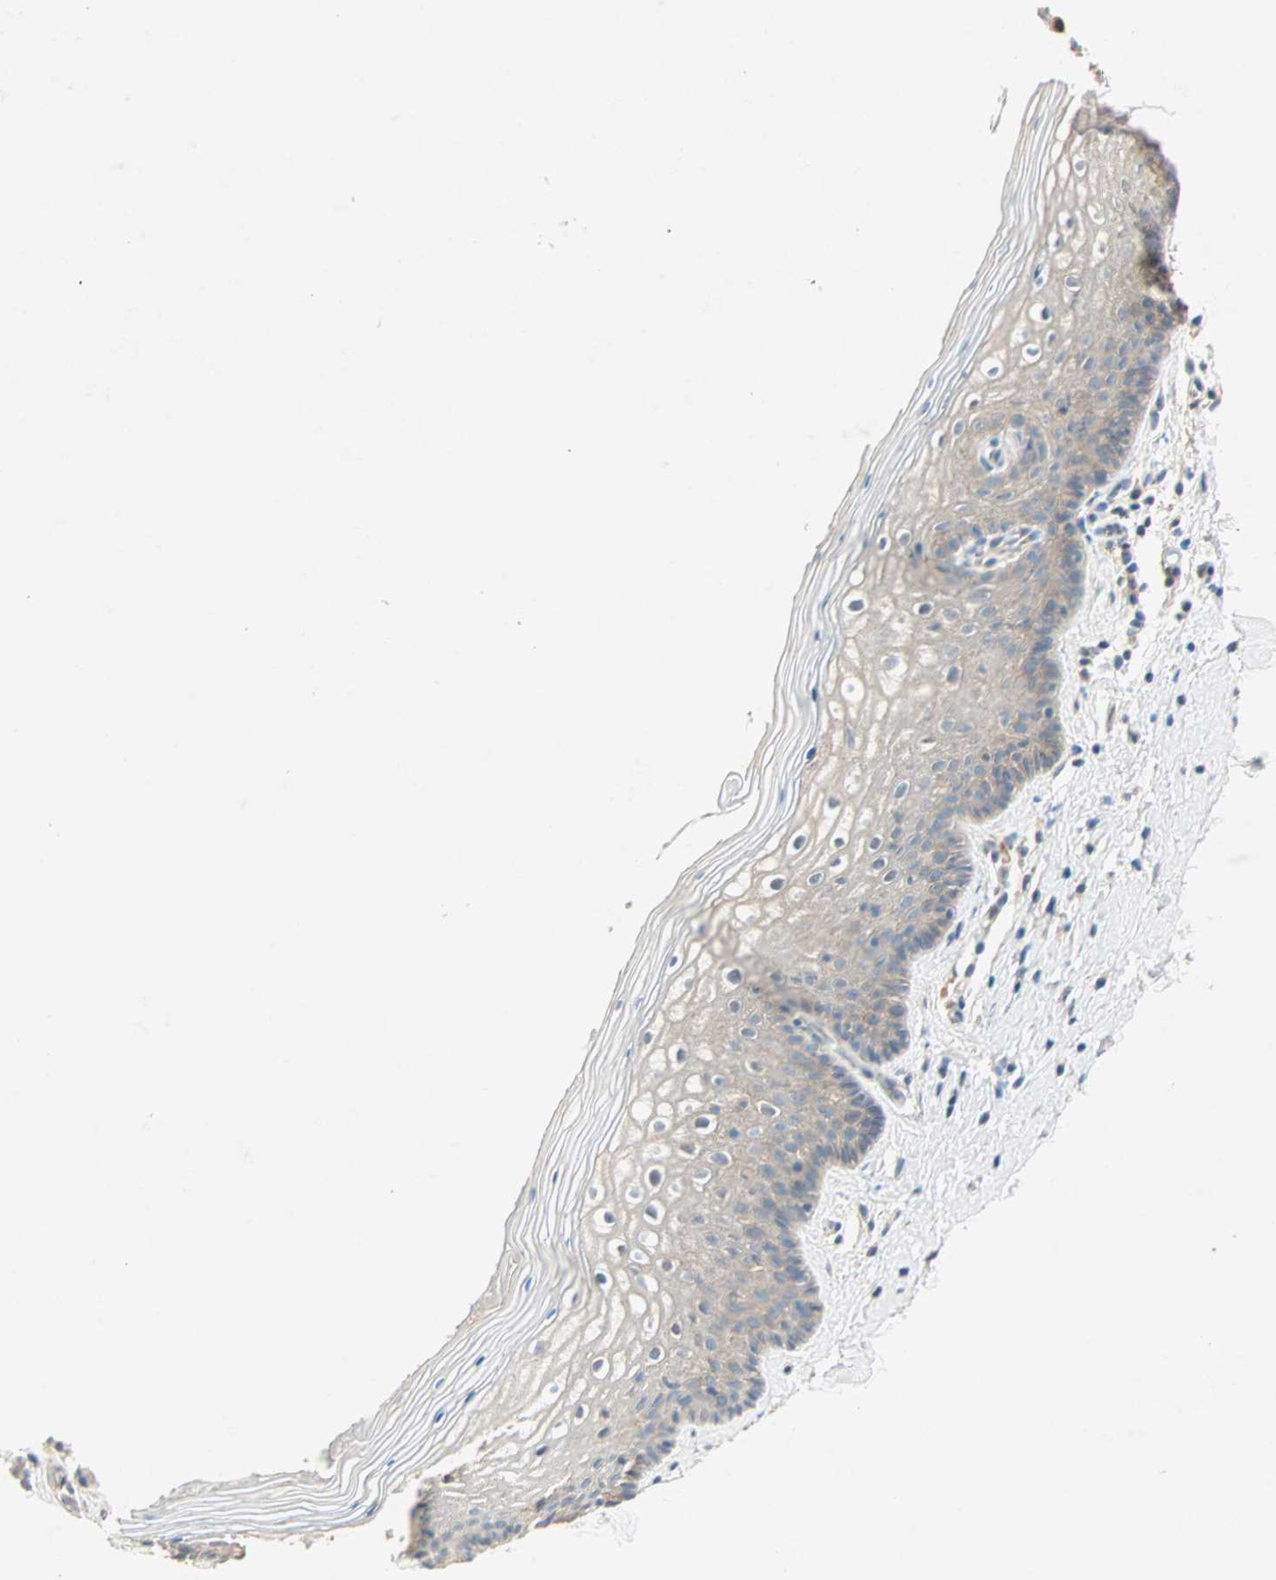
{"staining": {"intensity": "moderate", "quantity": "<25%", "location": "cytoplasmic/membranous"}, "tissue": "vagina", "cell_type": "Squamous epithelial cells", "image_type": "normal", "snomed": [{"axis": "morphology", "description": "Normal tissue, NOS"}, {"axis": "topography", "description": "Vagina"}], "caption": "Human vagina stained with a brown dye shows moderate cytoplasmic/membranous positive expression in approximately <25% of squamous epithelial cells.", "gene": "TTF2", "patient": {"sex": "female", "age": 46}}